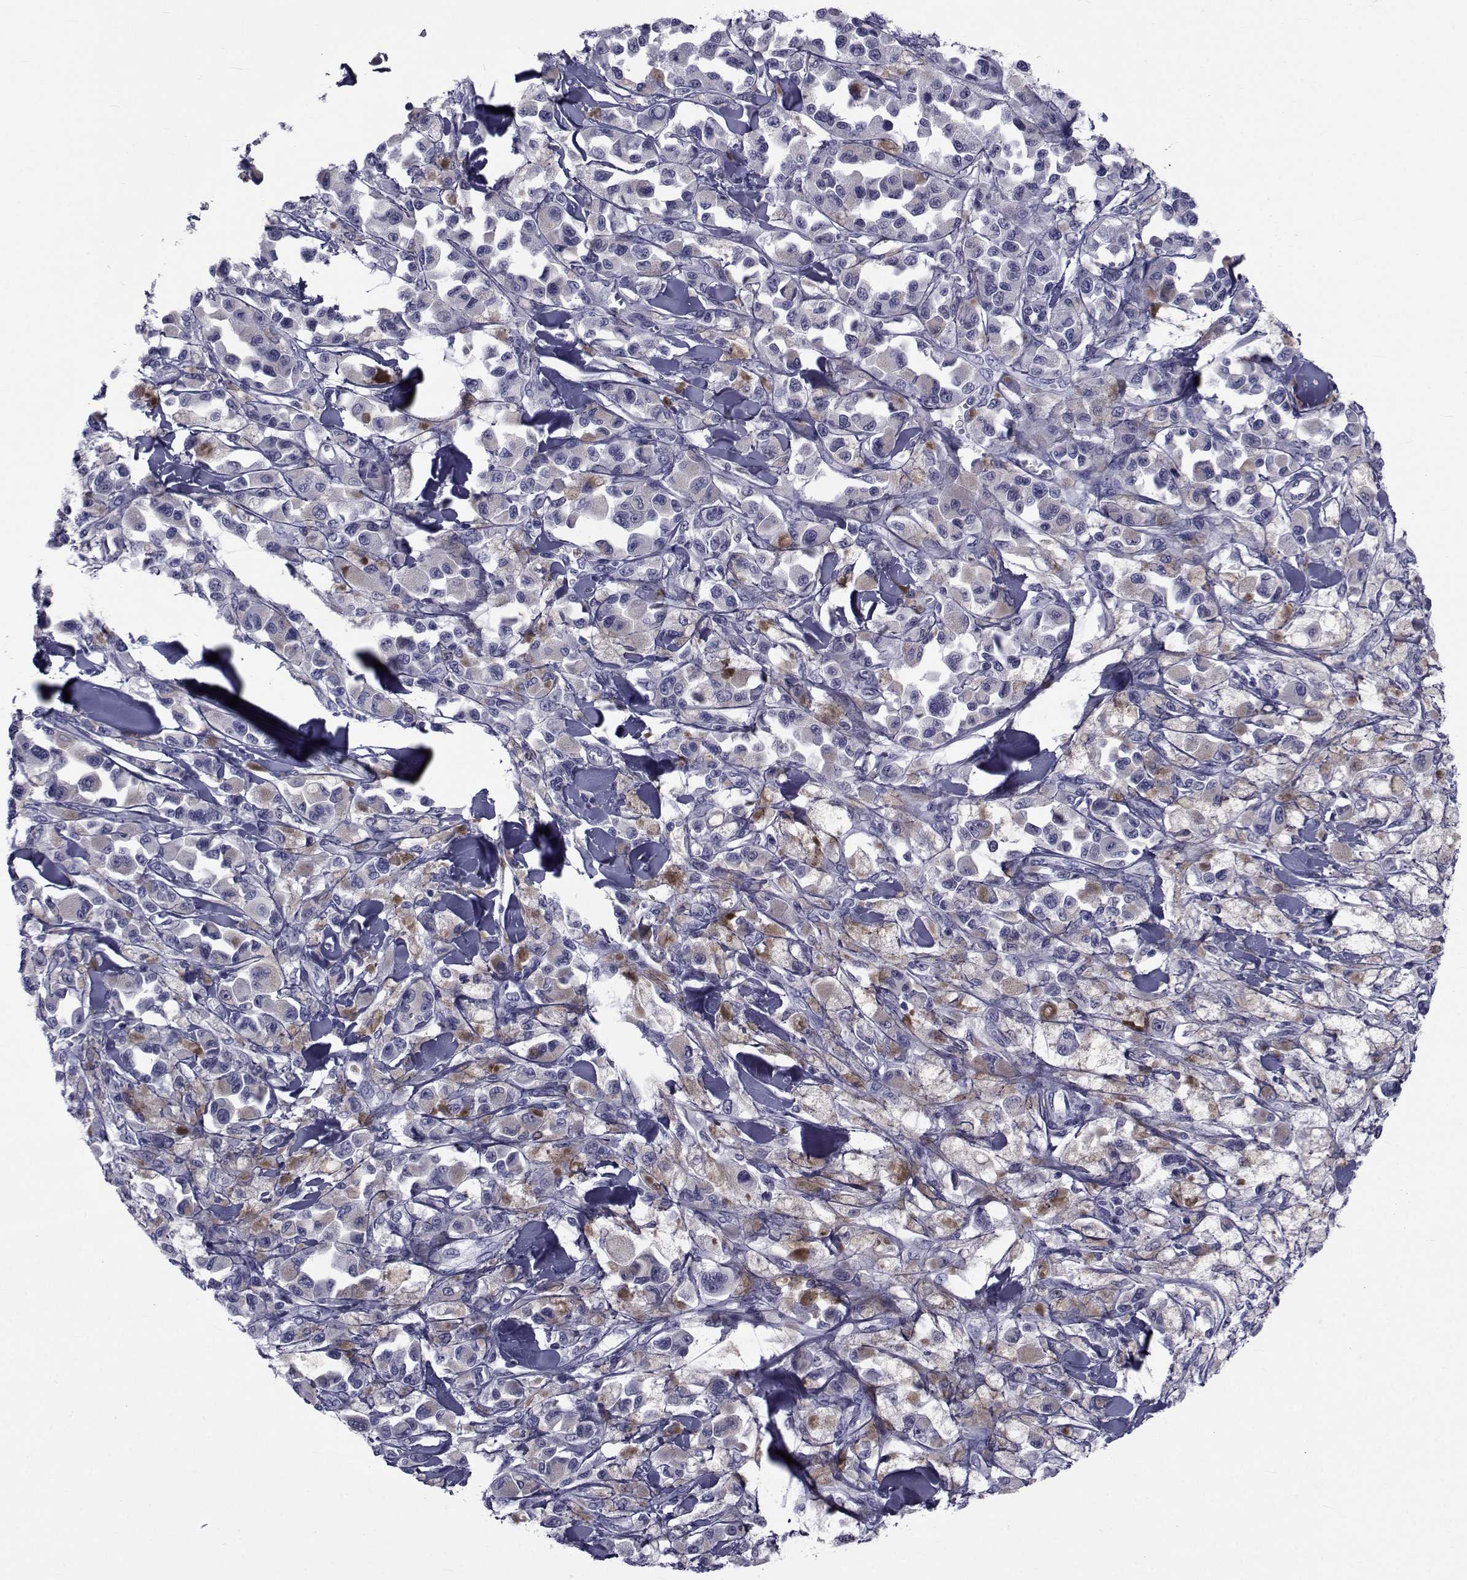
{"staining": {"intensity": "negative", "quantity": "none", "location": "none"}, "tissue": "melanoma", "cell_type": "Tumor cells", "image_type": "cancer", "snomed": [{"axis": "morphology", "description": "Malignant melanoma, NOS"}, {"axis": "topography", "description": "Skin"}], "caption": "DAB immunohistochemical staining of melanoma demonstrates no significant expression in tumor cells.", "gene": "GKAP1", "patient": {"sex": "female", "age": 58}}